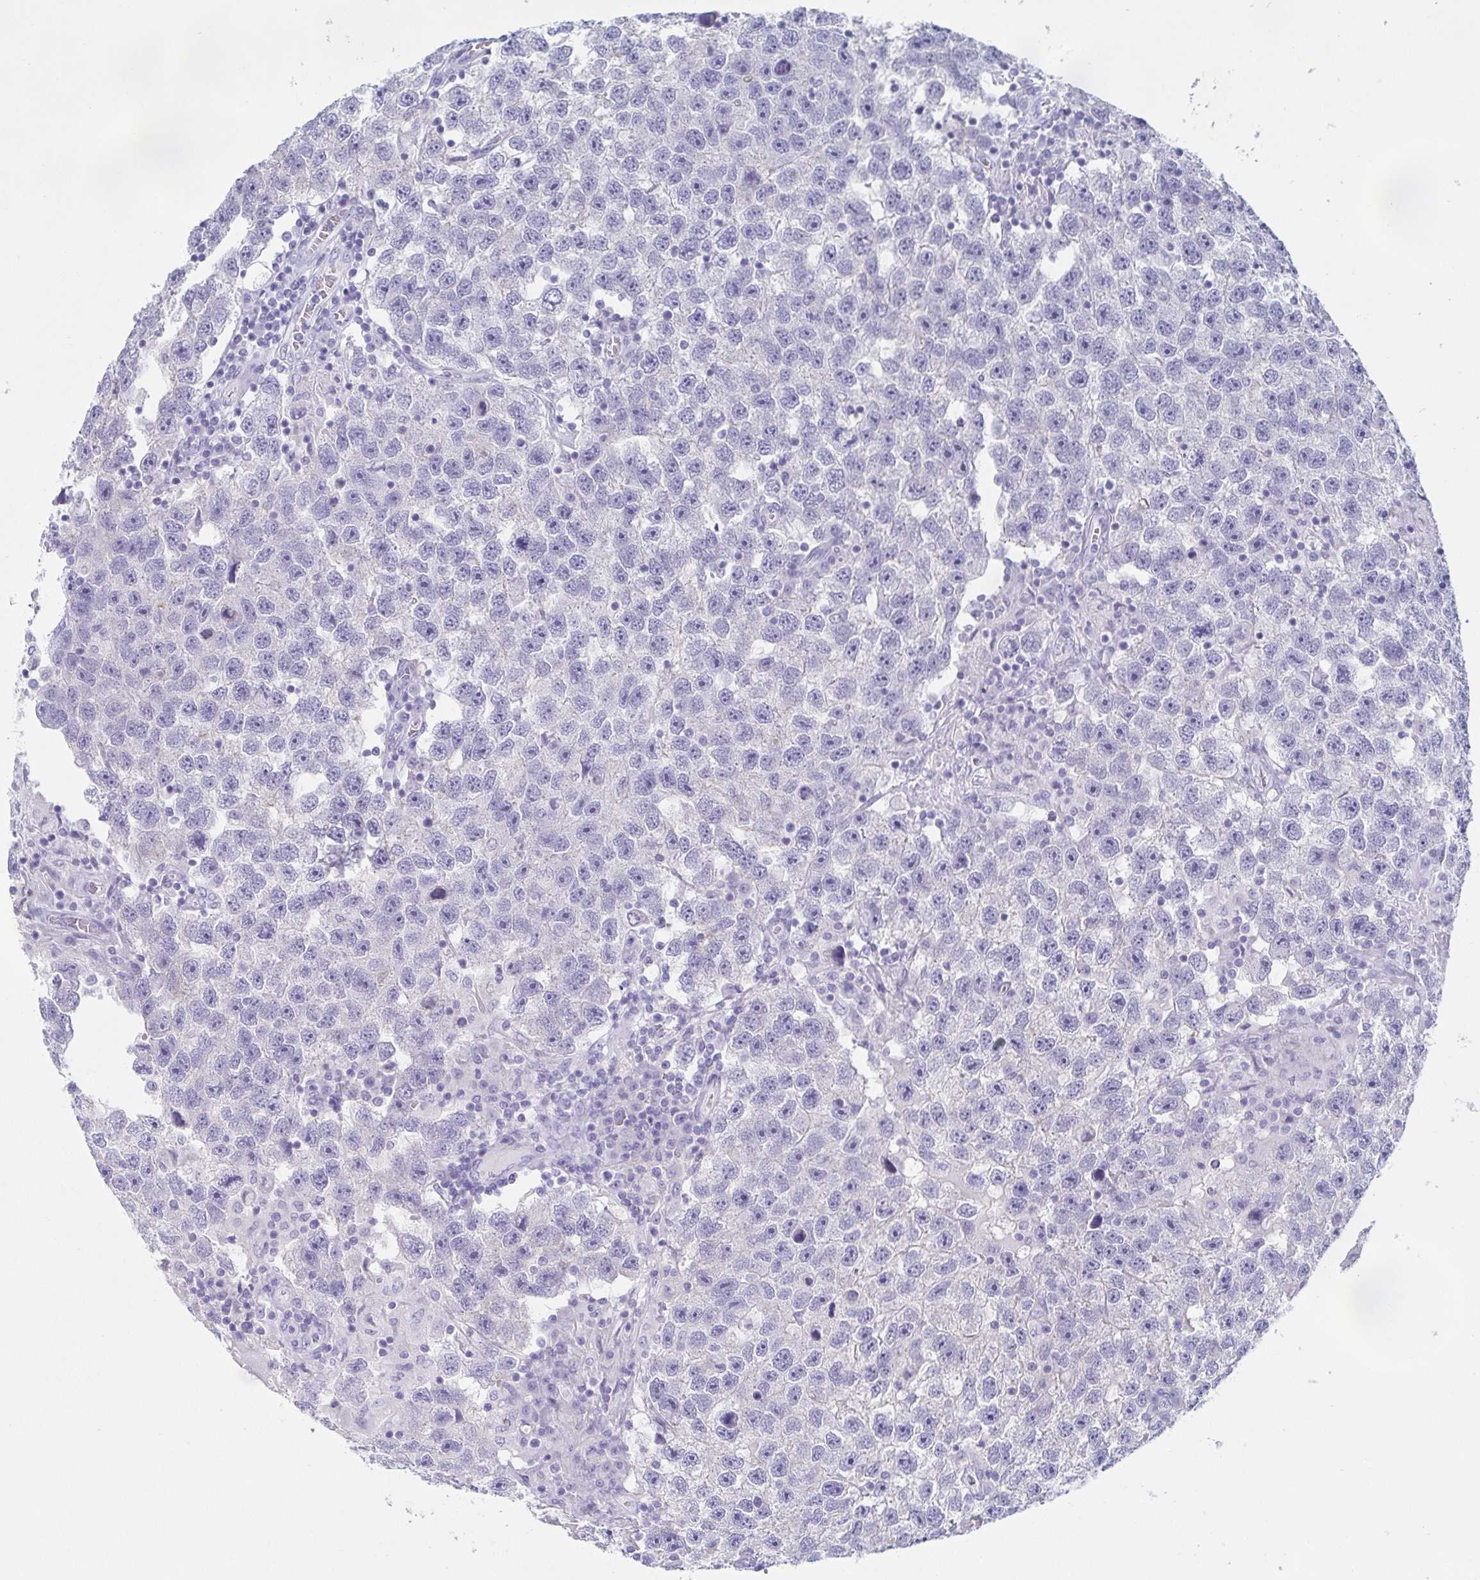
{"staining": {"intensity": "negative", "quantity": "none", "location": "none"}, "tissue": "testis cancer", "cell_type": "Tumor cells", "image_type": "cancer", "snomed": [{"axis": "morphology", "description": "Seminoma, NOS"}, {"axis": "topography", "description": "Testis"}], "caption": "This is a micrograph of immunohistochemistry (IHC) staining of seminoma (testis), which shows no positivity in tumor cells.", "gene": "TAGLN3", "patient": {"sex": "male", "age": 26}}